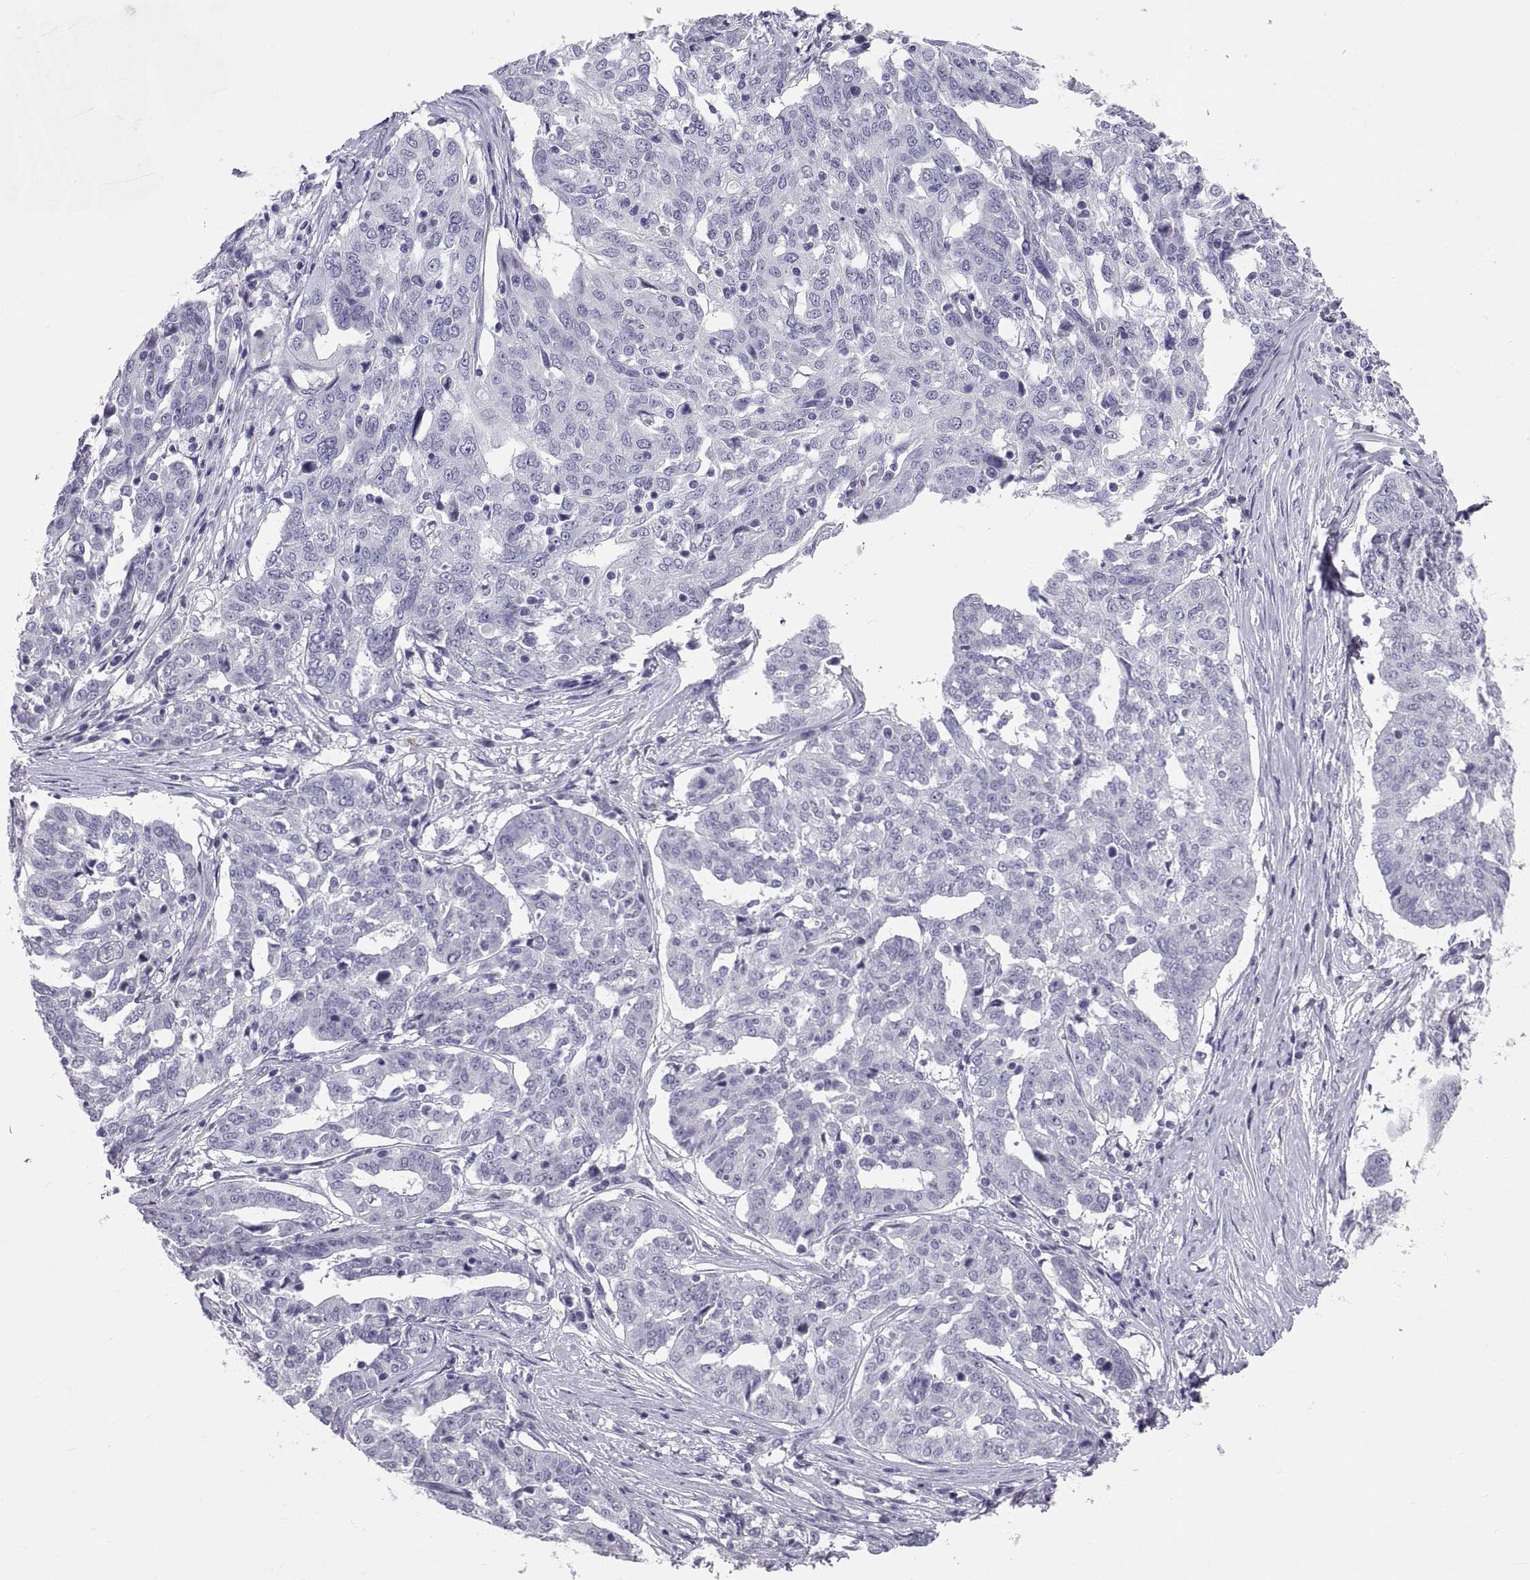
{"staining": {"intensity": "negative", "quantity": "none", "location": "none"}, "tissue": "ovarian cancer", "cell_type": "Tumor cells", "image_type": "cancer", "snomed": [{"axis": "morphology", "description": "Cystadenocarcinoma, serous, NOS"}, {"axis": "topography", "description": "Ovary"}], "caption": "This photomicrograph is of serous cystadenocarcinoma (ovarian) stained with immunohistochemistry to label a protein in brown with the nuclei are counter-stained blue. There is no expression in tumor cells. The staining is performed using DAB brown chromogen with nuclei counter-stained in using hematoxylin.", "gene": "TEX13A", "patient": {"sex": "female", "age": 67}}